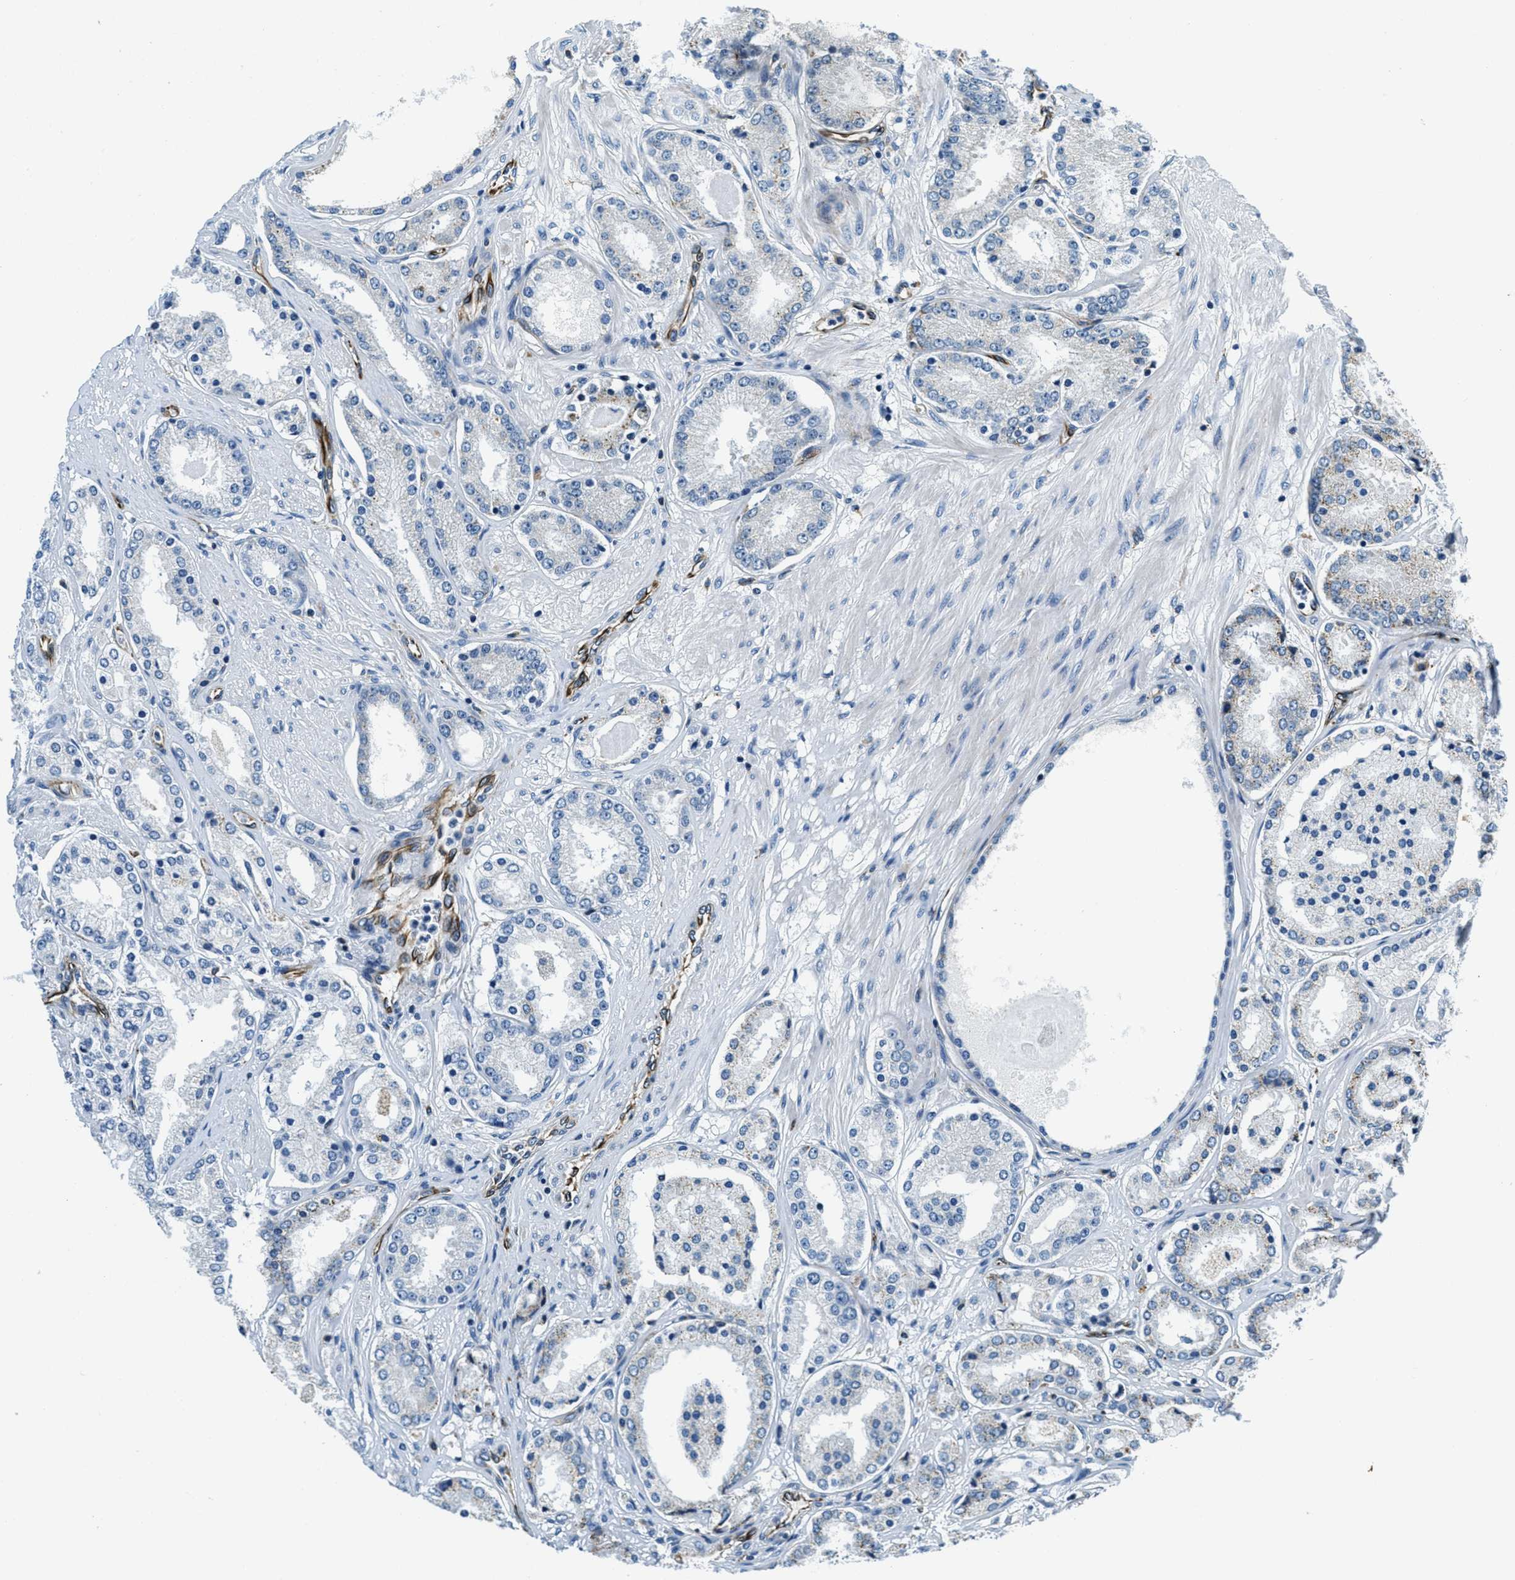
{"staining": {"intensity": "negative", "quantity": "none", "location": "none"}, "tissue": "prostate cancer", "cell_type": "Tumor cells", "image_type": "cancer", "snomed": [{"axis": "morphology", "description": "Adenocarcinoma, Low grade"}, {"axis": "topography", "description": "Prostate"}], "caption": "Tumor cells show no significant protein positivity in prostate low-grade adenocarcinoma.", "gene": "GNS", "patient": {"sex": "male", "age": 63}}